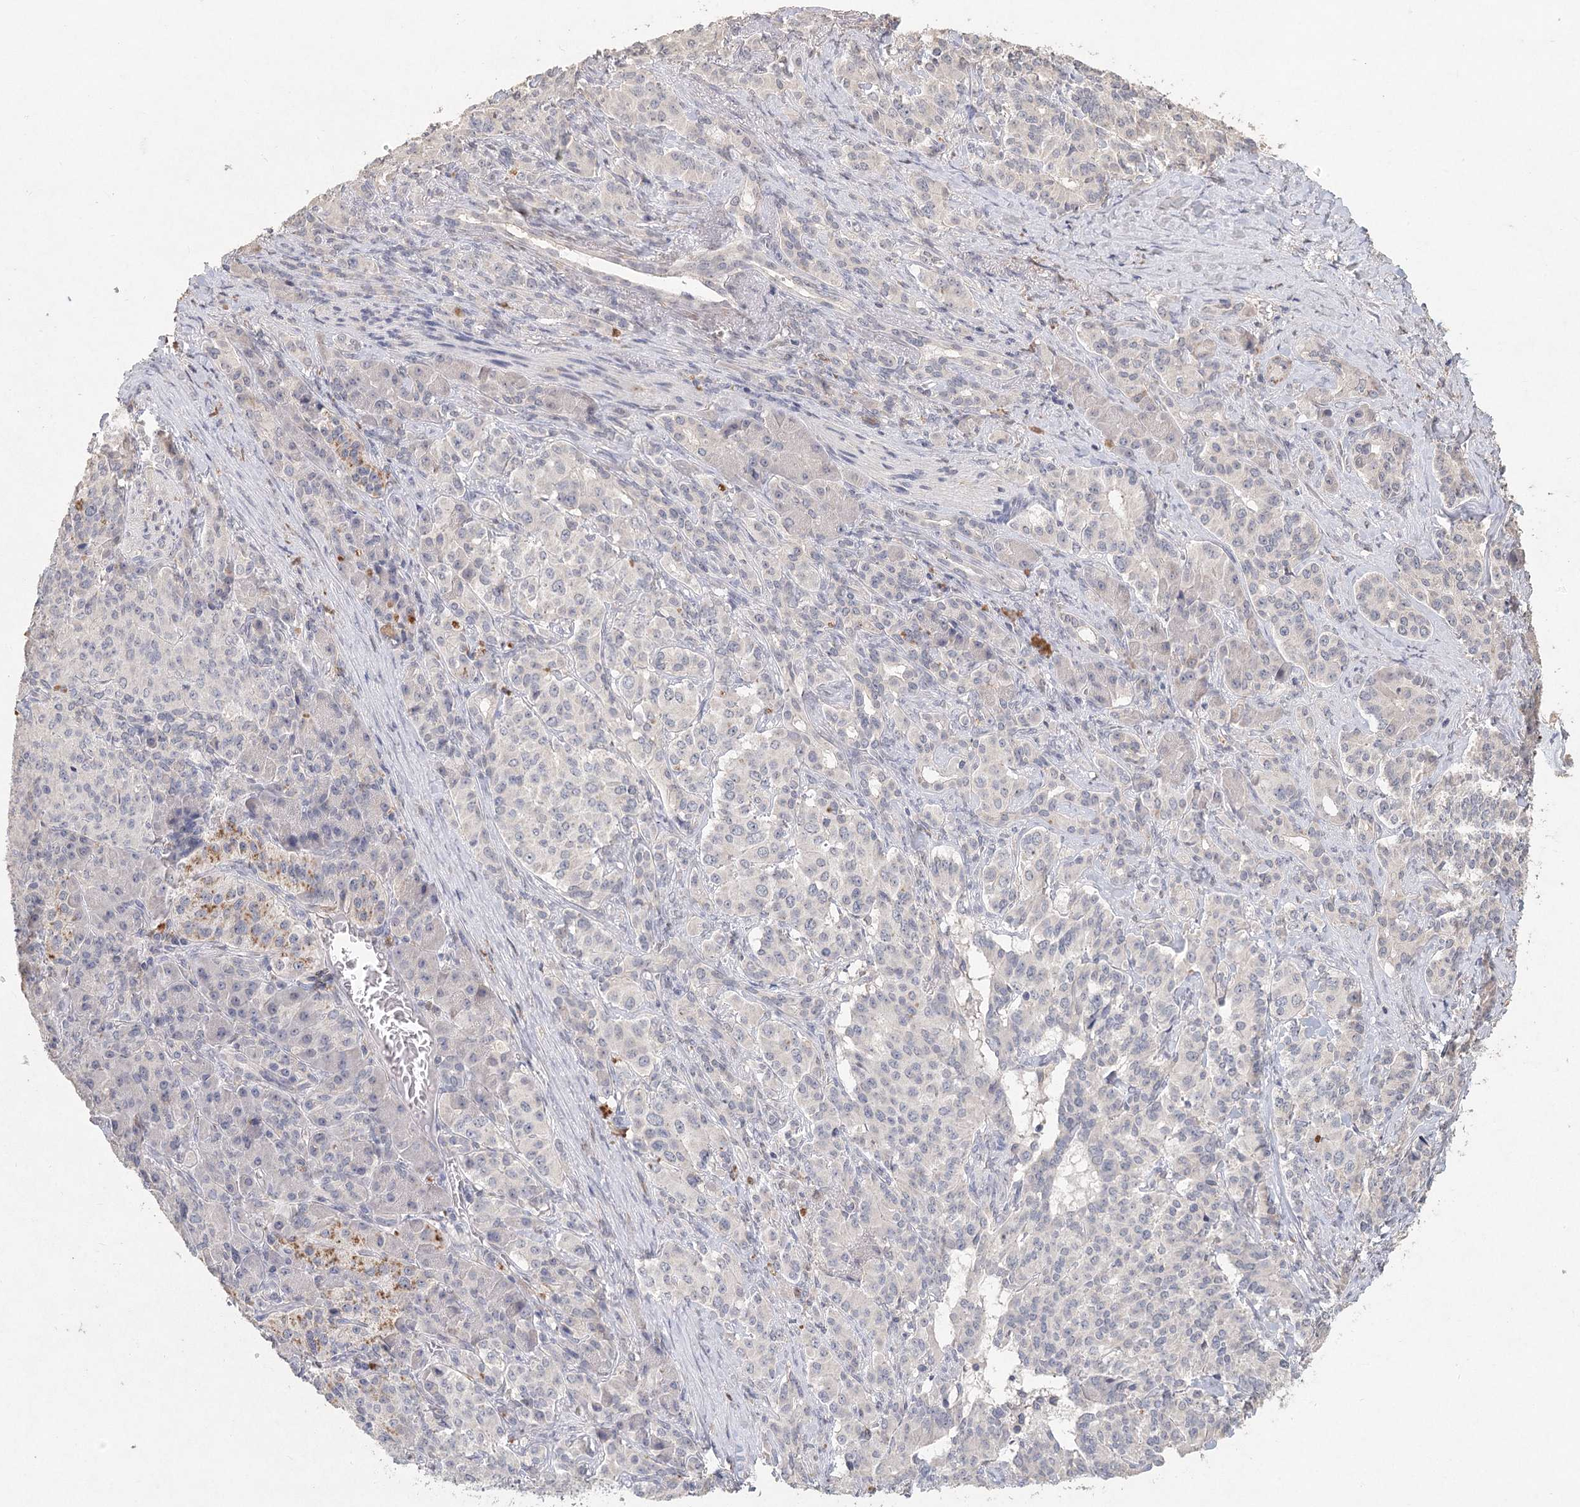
{"staining": {"intensity": "negative", "quantity": "none", "location": "none"}, "tissue": "pancreatic cancer", "cell_type": "Tumor cells", "image_type": "cancer", "snomed": [{"axis": "morphology", "description": "Adenocarcinoma, NOS"}, {"axis": "topography", "description": "Pancreas"}], "caption": "This is an immunohistochemistry (IHC) histopathology image of adenocarcinoma (pancreatic). There is no staining in tumor cells.", "gene": "ARSI", "patient": {"sex": "female", "age": 74}}